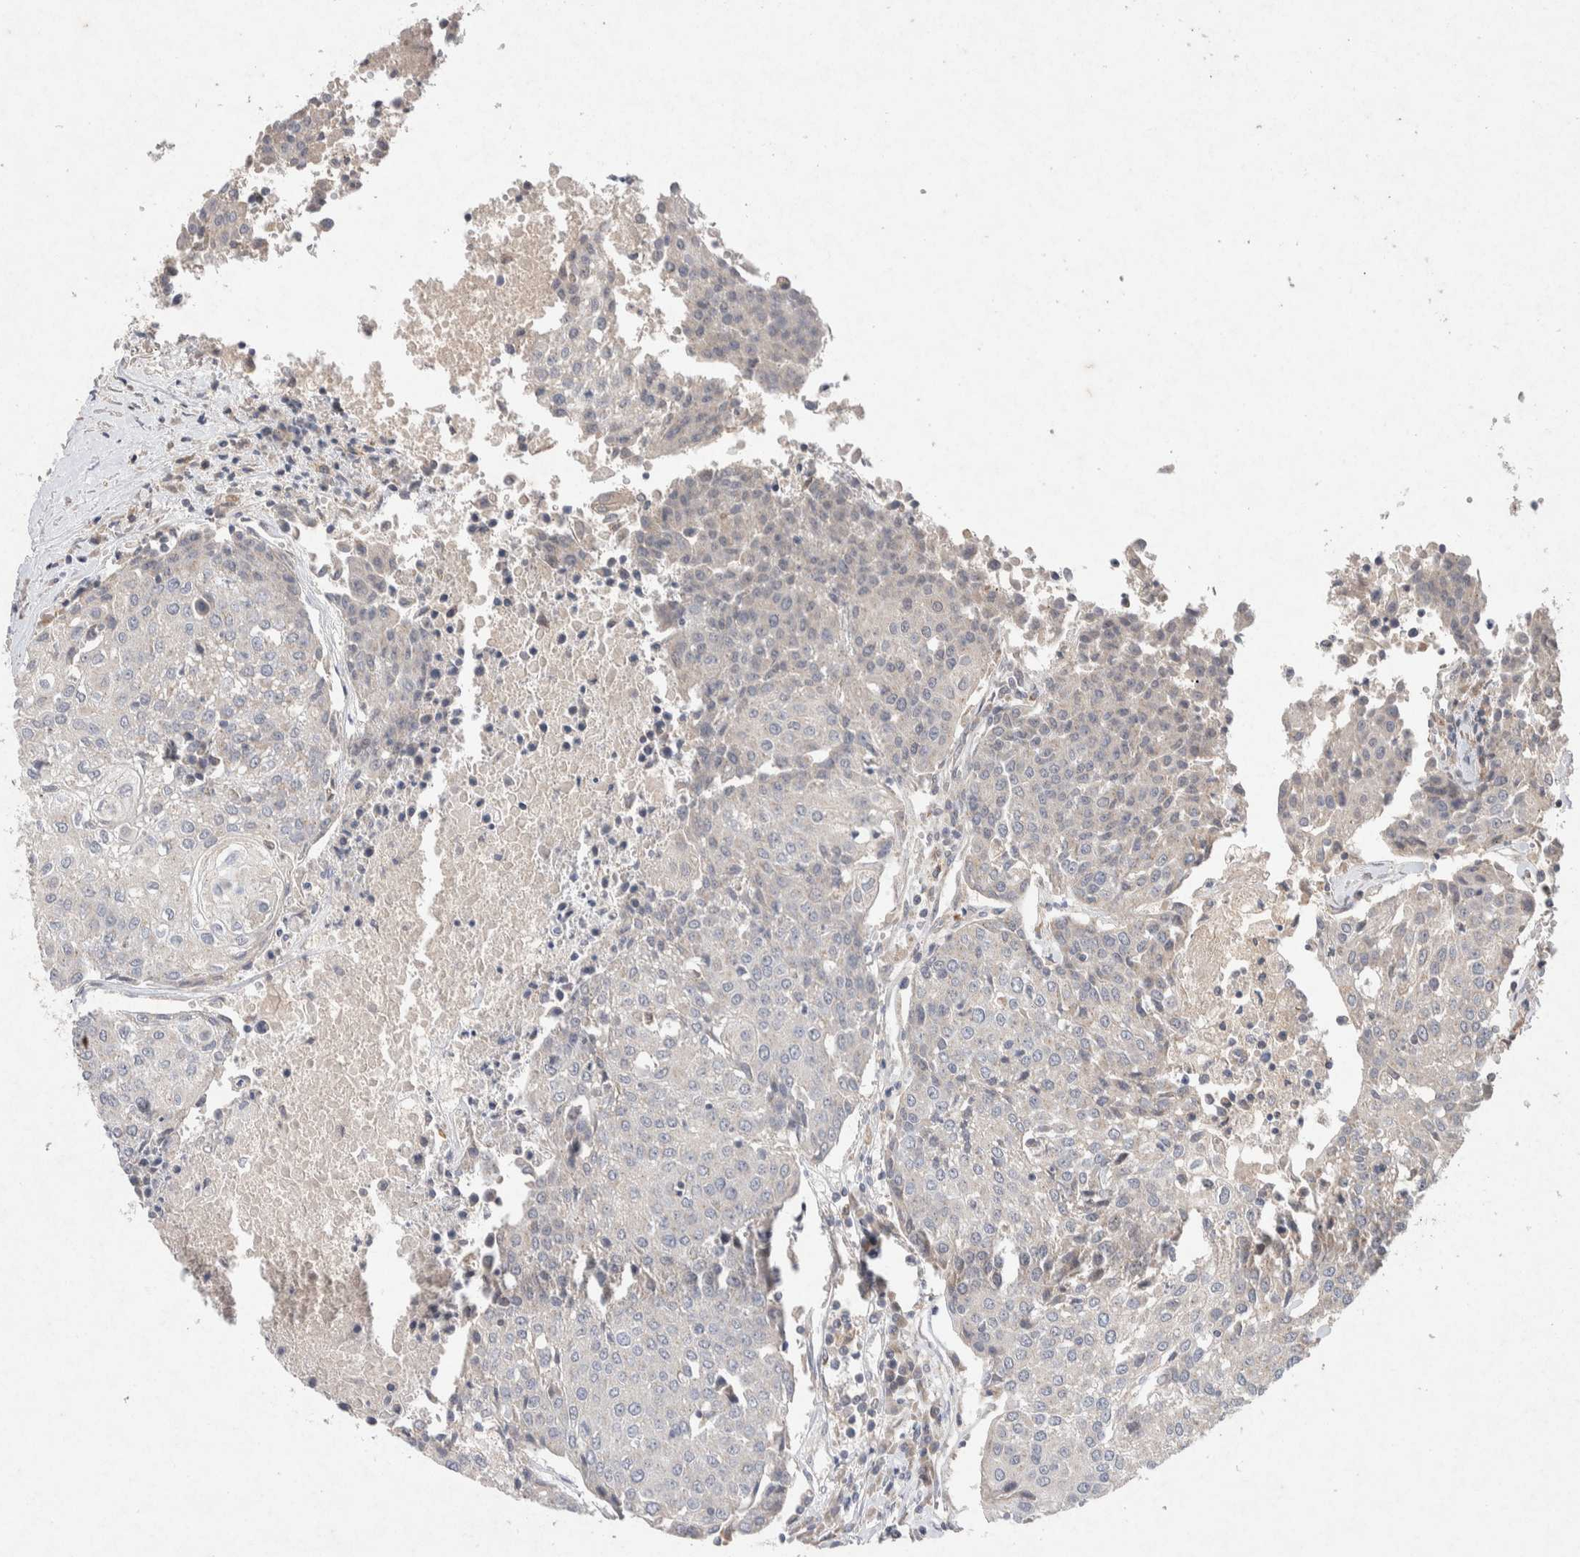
{"staining": {"intensity": "negative", "quantity": "none", "location": "none"}, "tissue": "urothelial cancer", "cell_type": "Tumor cells", "image_type": "cancer", "snomed": [{"axis": "morphology", "description": "Urothelial carcinoma, High grade"}, {"axis": "topography", "description": "Urinary bladder"}], "caption": "High magnification brightfield microscopy of urothelial carcinoma (high-grade) stained with DAB (brown) and counterstained with hematoxylin (blue): tumor cells show no significant positivity.", "gene": "CMTM4", "patient": {"sex": "female", "age": 85}}